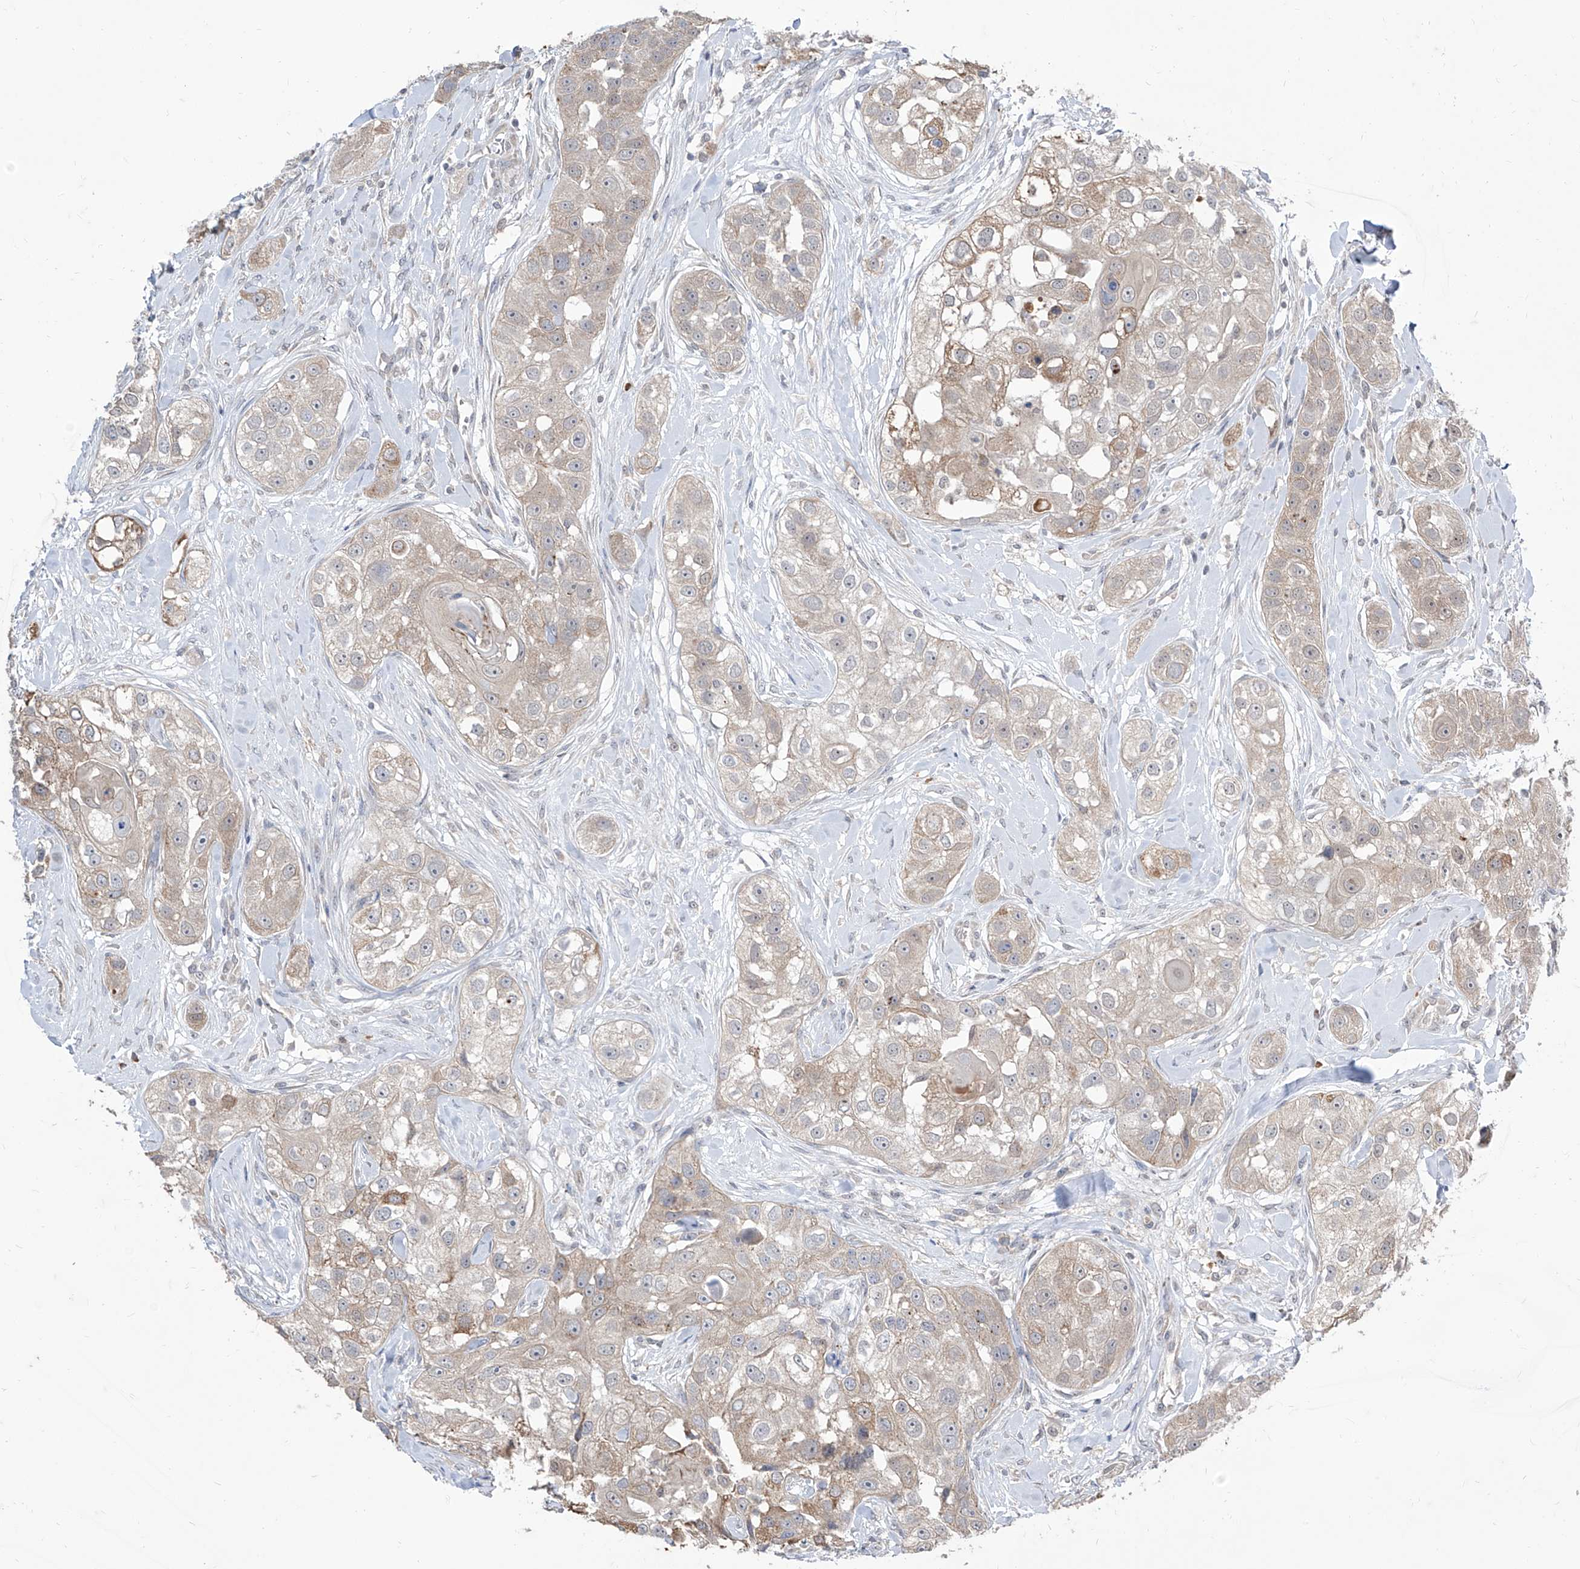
{"staining": {"intensity": "weak", "quantity": ">75%", "location": "cytoplasmic/membranous"}, "tissue": "head and neck cancer", "cell_type": "Tumor cells", "image_type": "cancer", "snomed": [{"axis": "morphology", "description": "Normal tissue, NOS"}, {"axis": "morphology", "description": "Squamous cell carcinoma, NOS"}, {"axis": "topography", "description": "Skeletal muscle"}, {"axis": "topography", "description": "Head-Neck"}], "caption": "Head and neck cancer (squamous cell carcinoma) was stained to show a protein in brown. There is low levels of weak cytoplasmic/membranous positivity in approximately >75% of tumor cells. Using DAB (brown) and hematoxylin (blue) stains, captured at high magnification using brightfield microscopy.", "gene": "BROX", "patient": {"sex": "male", "age": 51}}